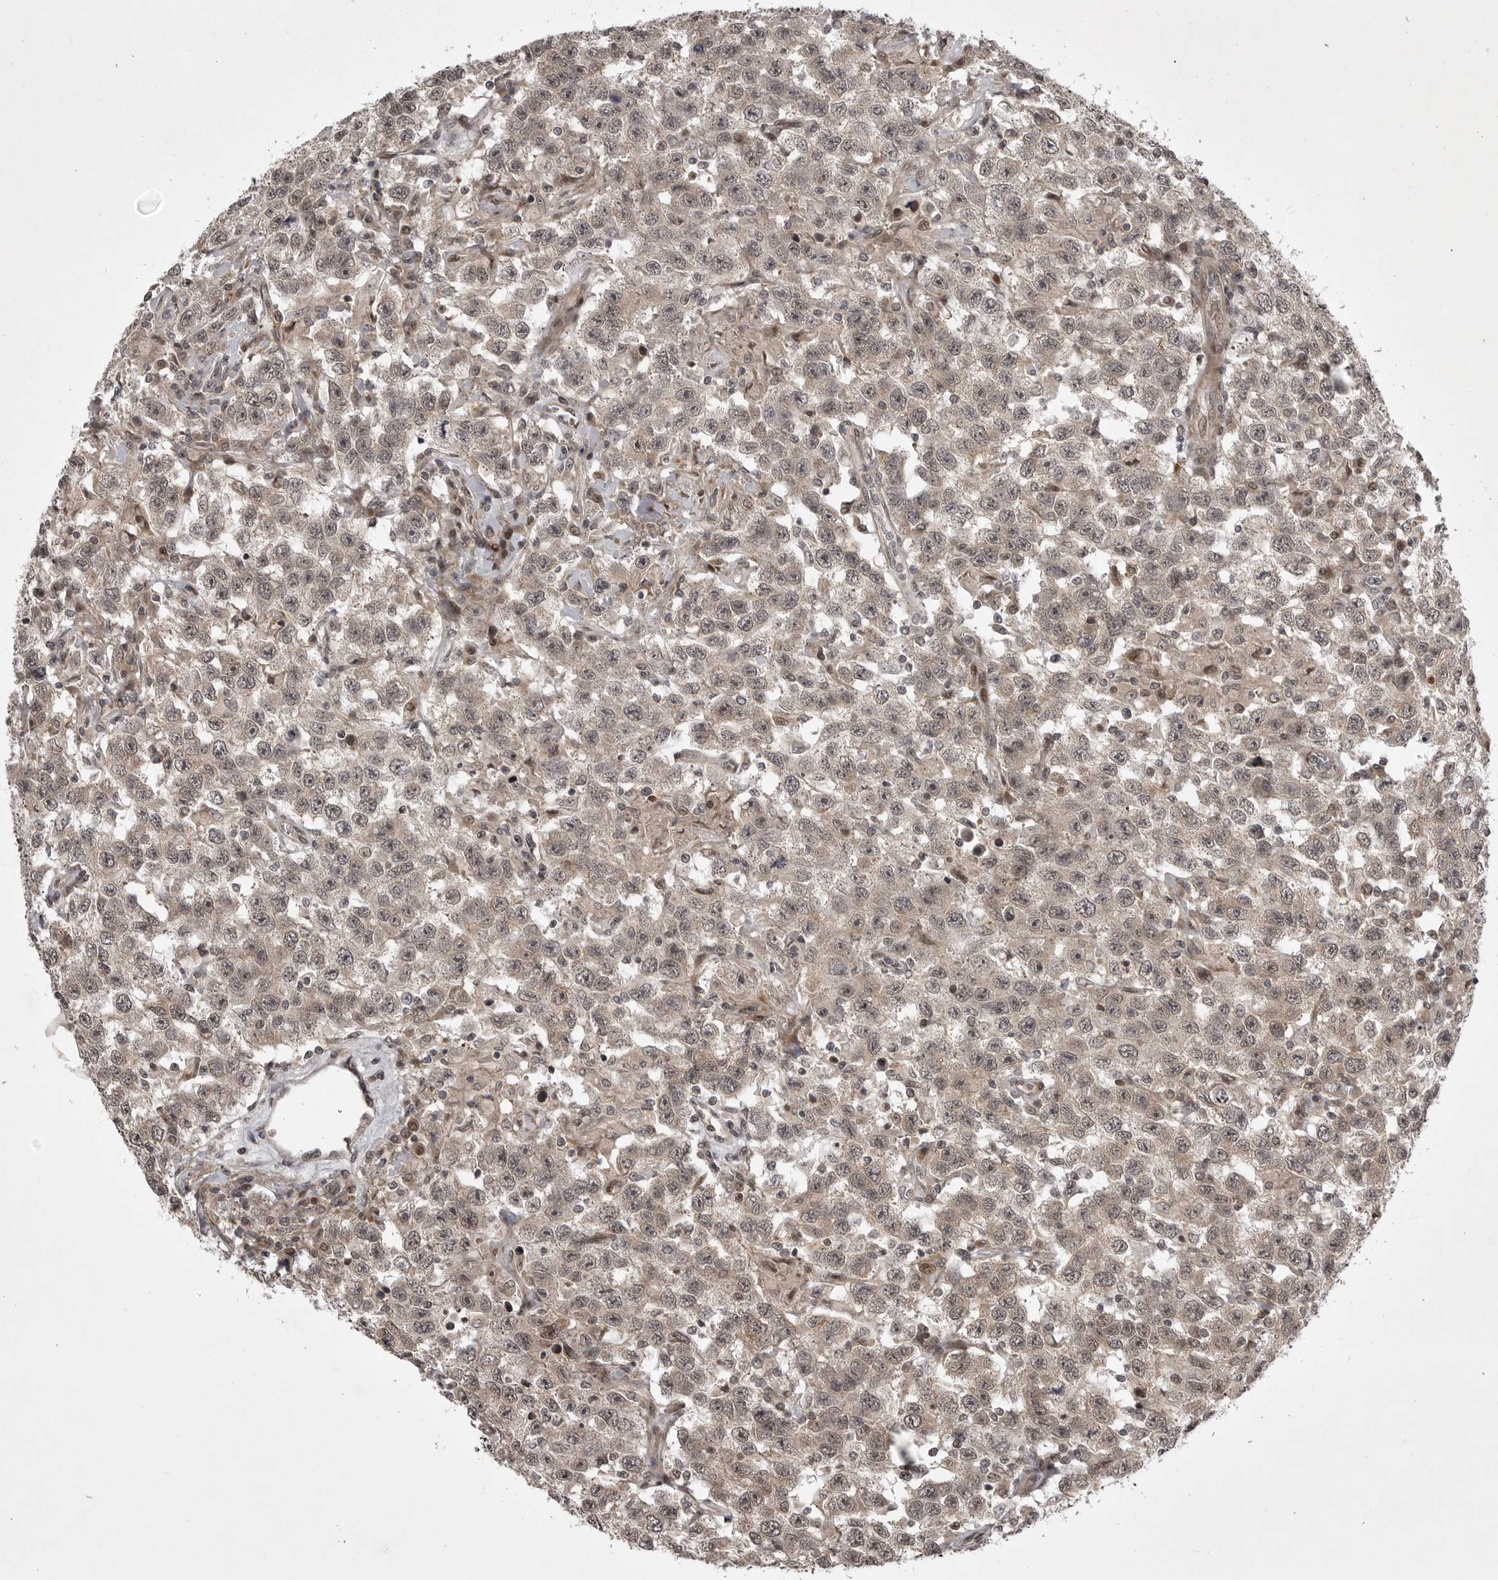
{"staining": {"intensity": "weak", "quantity": ">75%", "location": "cytoplasmic/membranous,nuclear"}, "tissue": "testis cancer", "cell_type": "Tumor cells", "image_type": "cancer", "snomed": [{"axis": "morphology", "description": "Seminoma, NOS"}, {"axis": "topography", "description": "Testis"}], "caption": "The photomicrograph displays immunohistochemical staining of testis cancer (seminoma). There is weak cytoplasmic/membranous and nuclear staining is appreciated in approximately >75% of tumor cells.", "gene": "SNX16", "patient": {"sex": "male", "age": 41}}